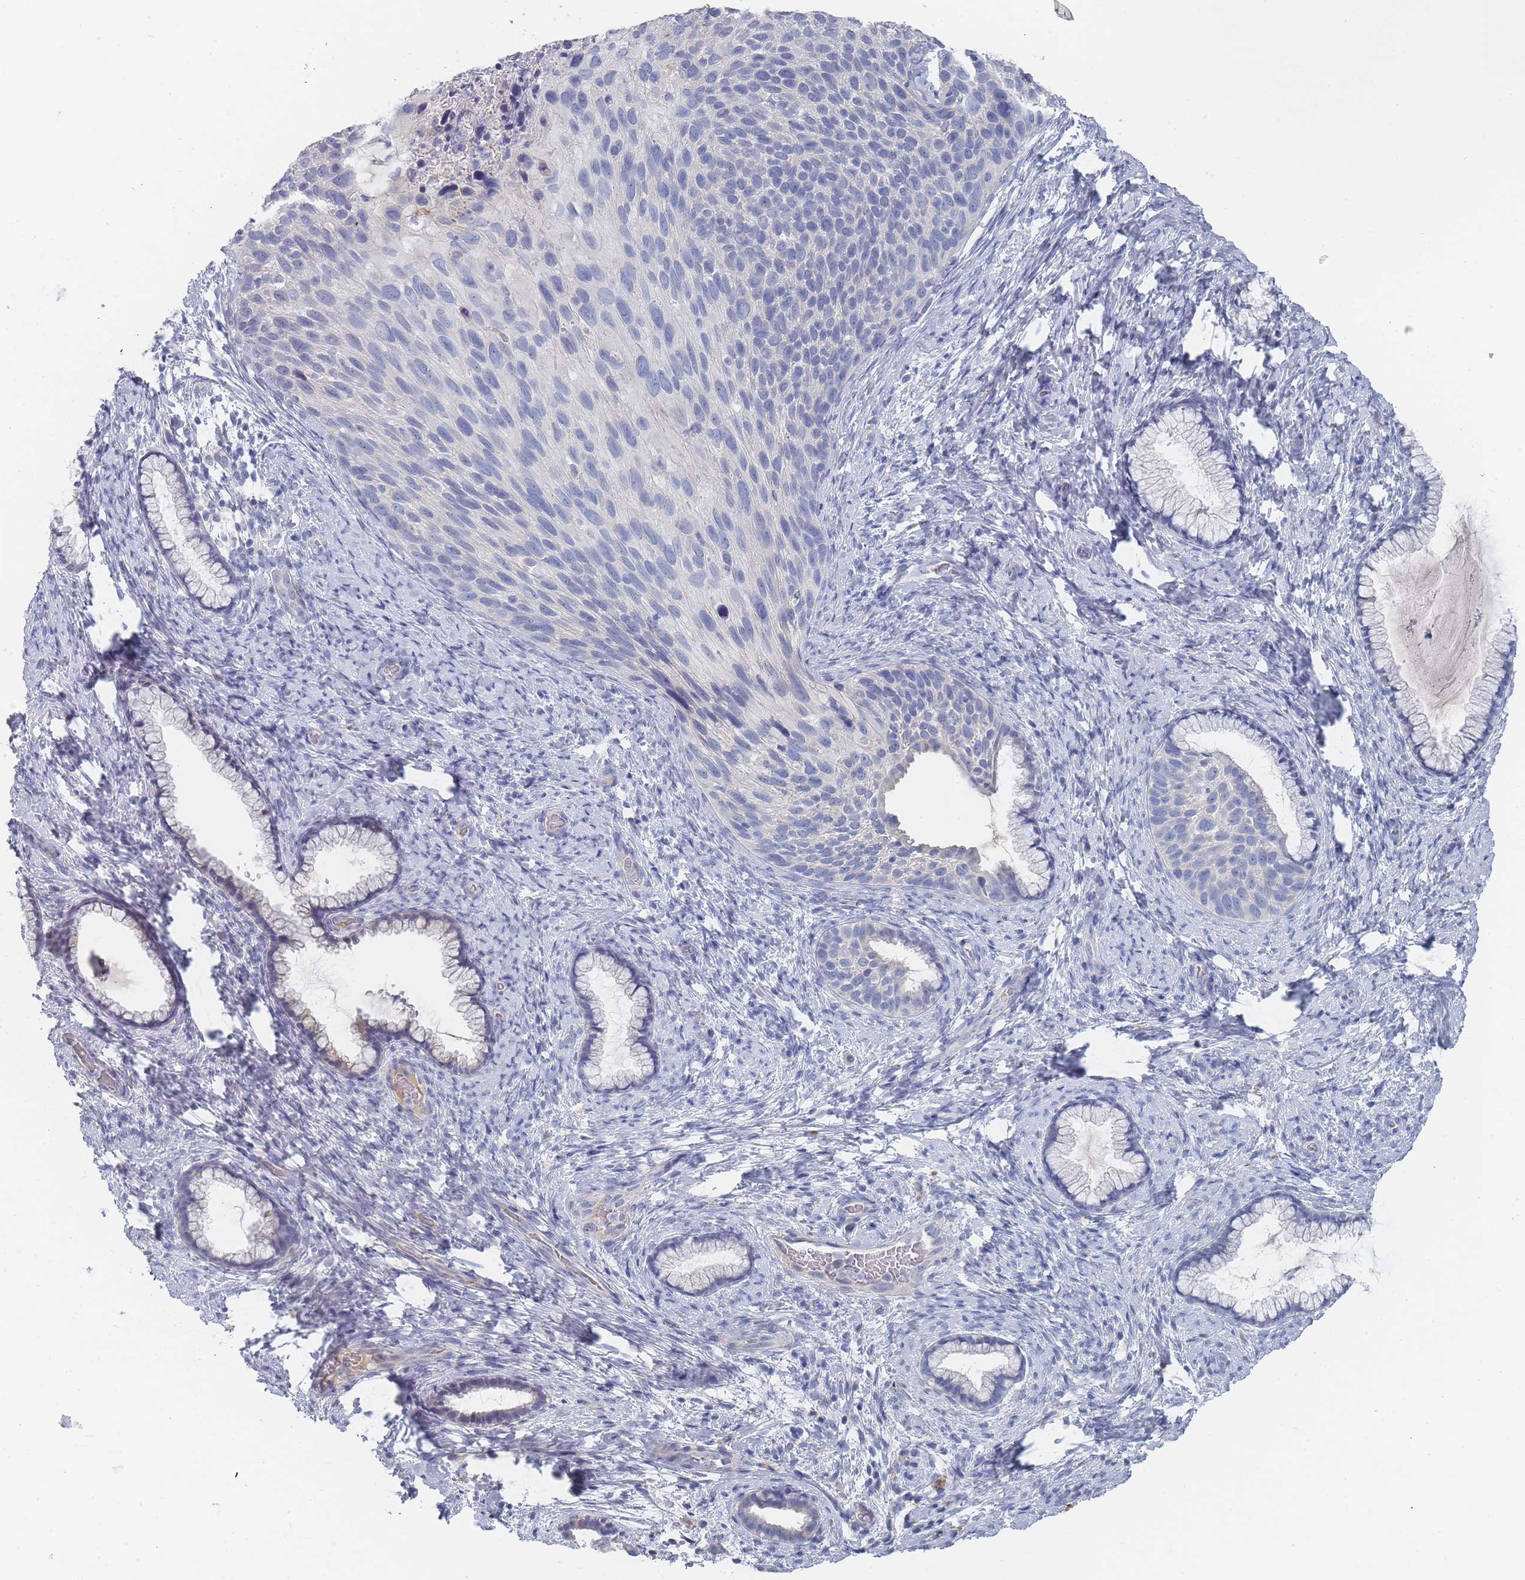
{"staining": {"intensity": "negative", "quantity": "none", "location": "none"}, "tissue": "cervical cancer", "cell_type": "Tumor cells", "image_type": "cancer", "snomed": [{"axis": "morphology", "description": "Squamous cell carcinoma, NOS"}, {"axis": "topography", "description": "Cervix"}], "caption": "DAB (3,3'-diaminobenzidine) immunohistochemical staining of human cervical squamous cell carcinoma reveals no significant expression in tumor cells.", "gene": "ACAD11", "patient": {"sex": "female", "age": 80}}